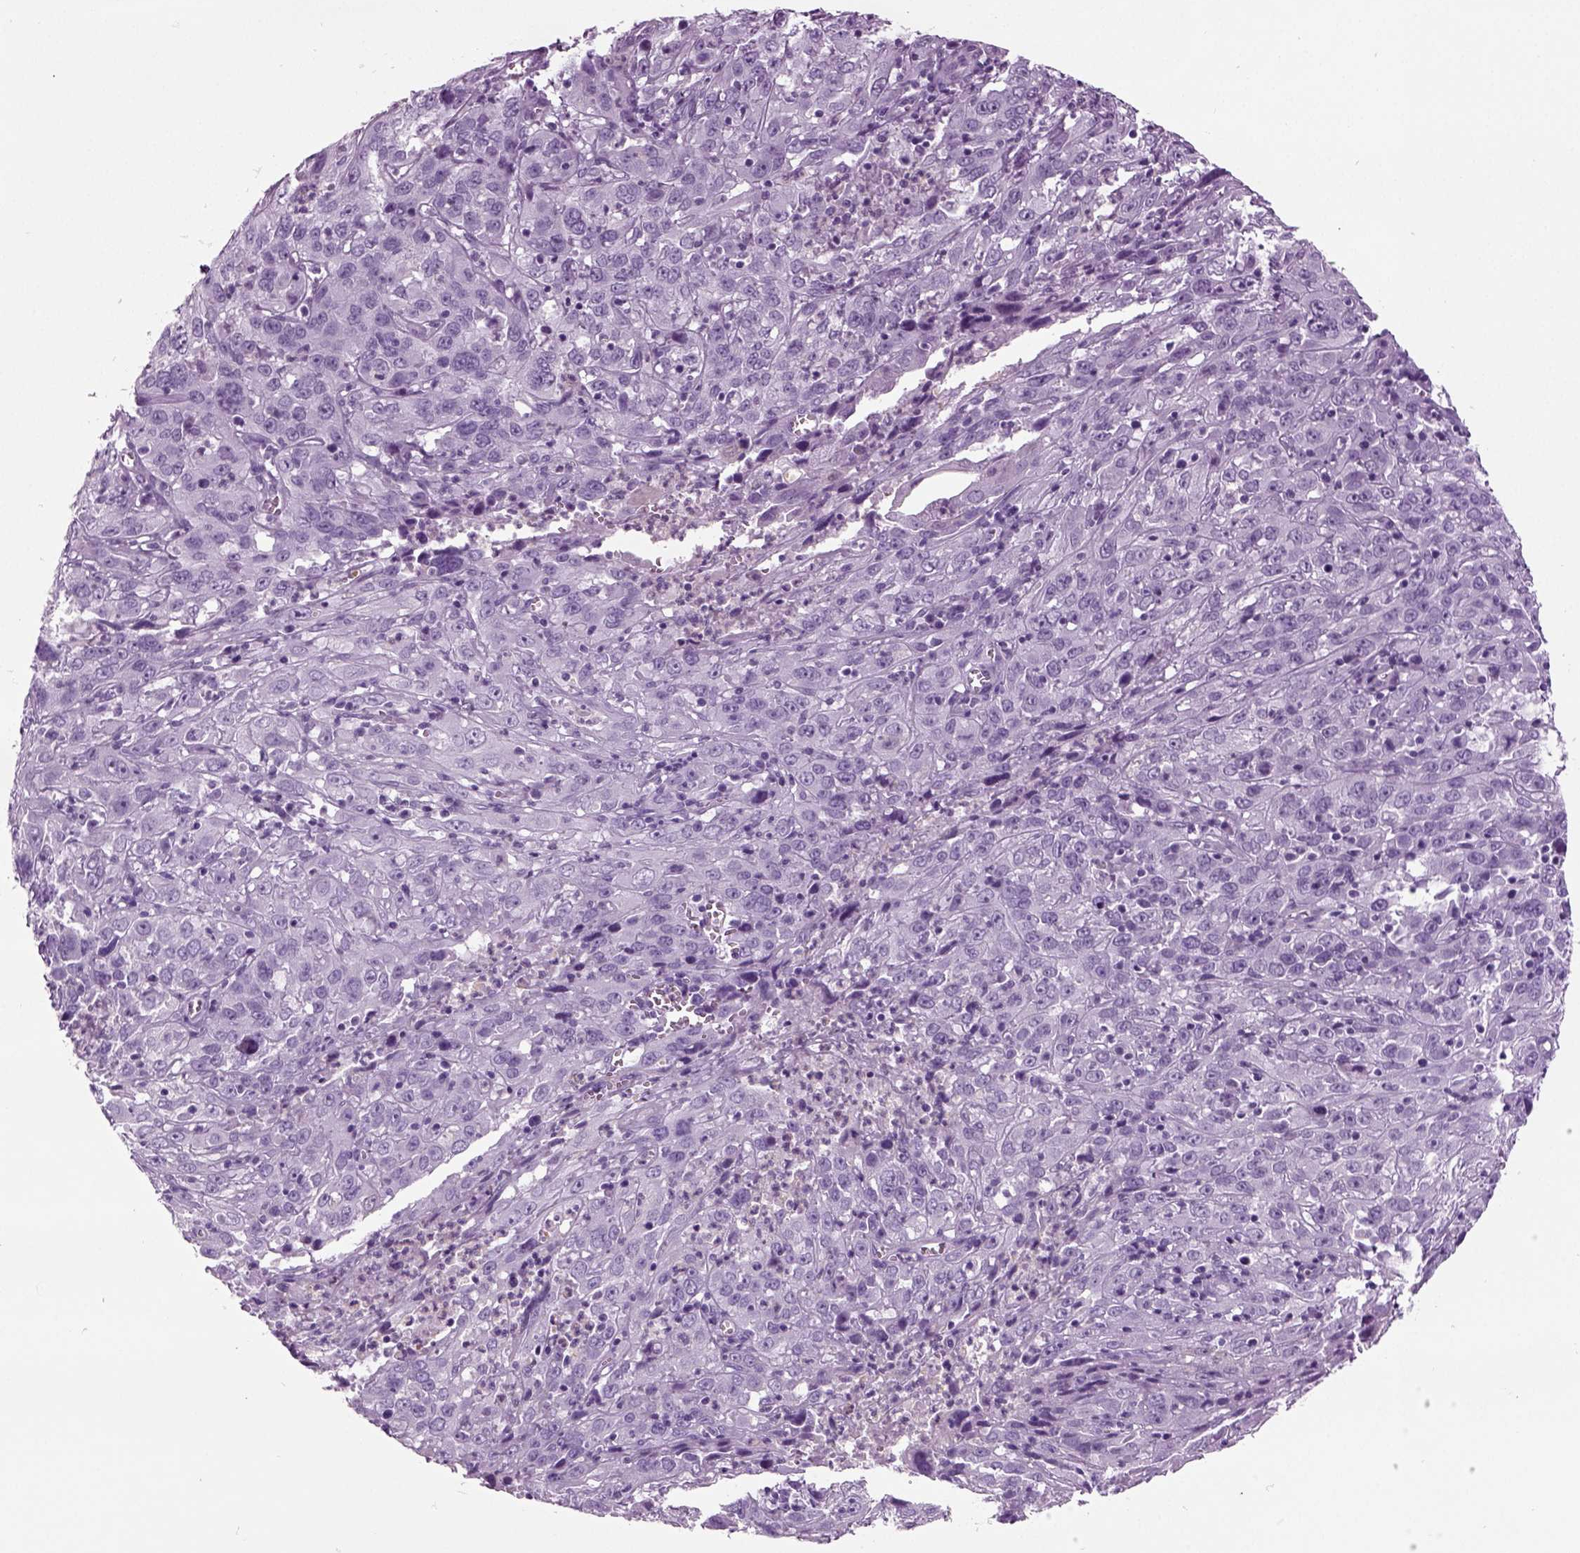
{"staining": {"intensity": "negative", "quantity": "none", "location": "none"}, "tissue": "cervical cancer", "cell_type": "Tumor cells", "image_type": "cancer", "snomed": [{"axis": "morphology", "description": "Squamous cell carcinoma, NOS"}, {"axis": "topography", "description": "Cervix"}], "caption": "Tumor cells show no significant protein expression in cervical squamous cell carcinoma.", "gene": "CRABP1", "patient": {"sex": "female", "age": 32}}